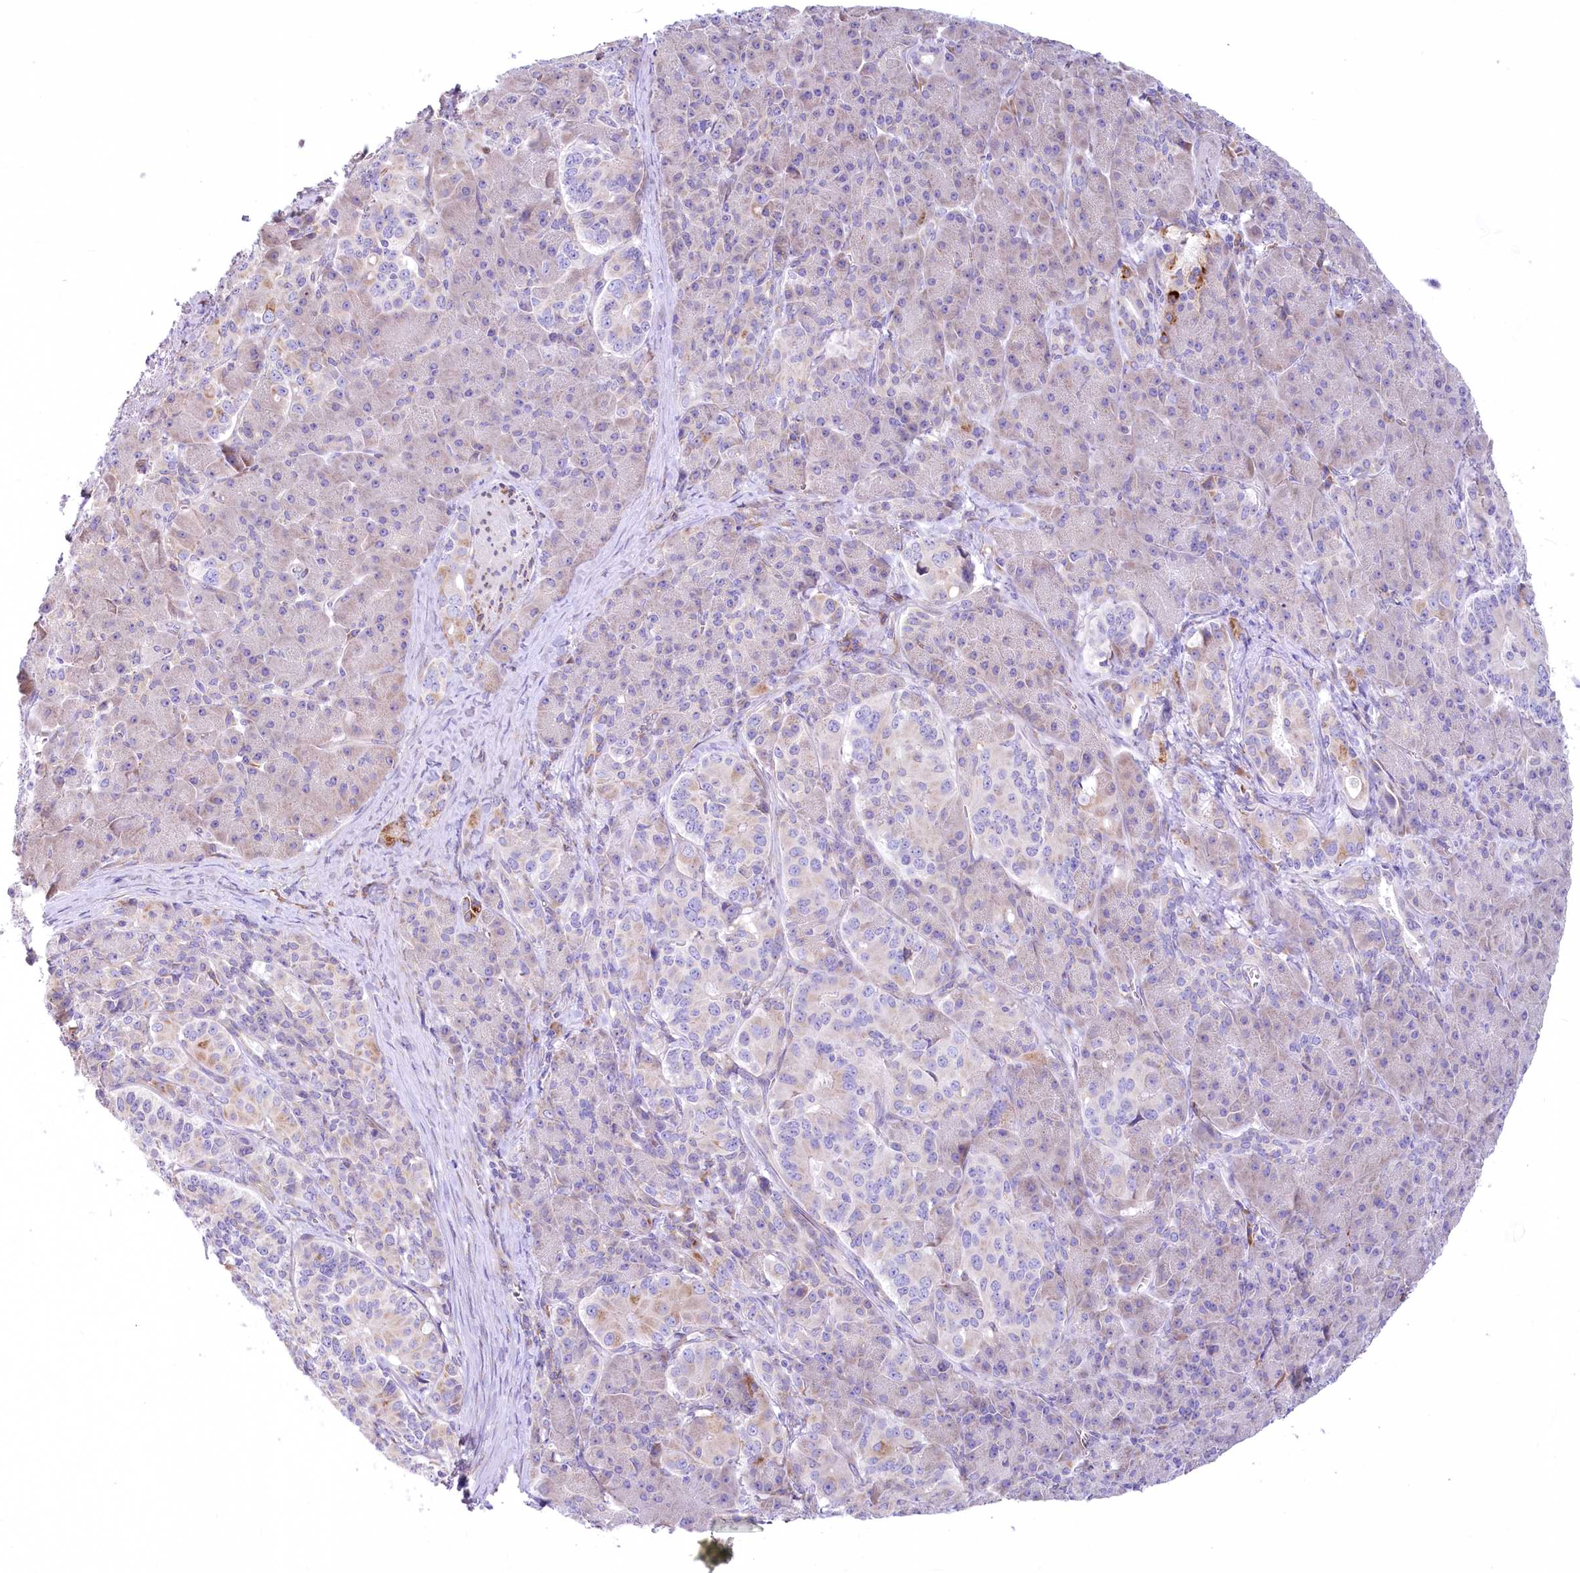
{"staining": {"intensity": "negative", "quantity": "none", "location": "none"}, "tissue": "pancreatic cancer", "cell_type": "Tumor cells", "image_type": "cancer", "snomed": [{"axis": "morphology", "description": "Adenocarcinoma, NOS"}, {"axis": "topography", "description": "Pancreas"}], "caption": "Immunohistochemistry (IHC) histopathology image of neoplastic tissue: human pancreatic cancer stained with DAB exhibits no significant protein staining in tumor cells.", "gene": "STT3B", "patient": {"sex": "female", "age": 74}}